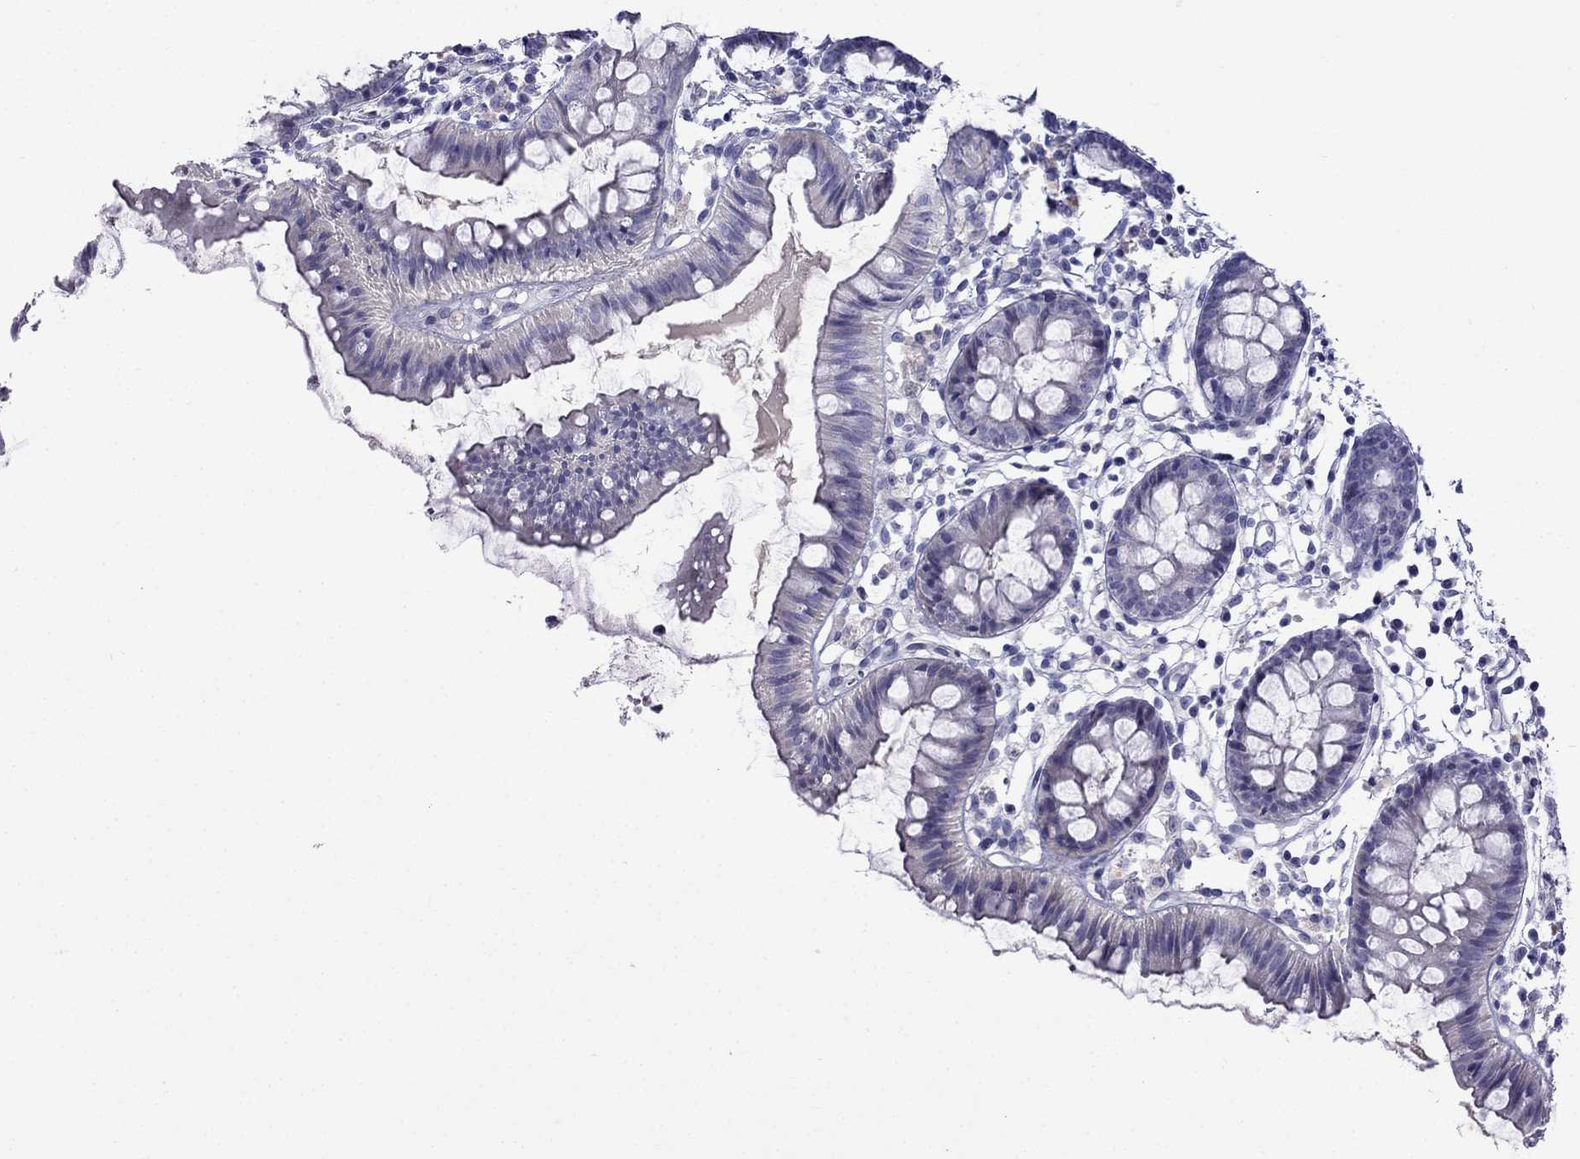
{"staining": {"intensity": "negative", "quantity": "none", "location": "none"}, "tissue": "colon", "cell_type": "Endothelial cells", "image_type": "normal", "snomed": [{"axis": "morphology", "description": "Normal tissue, NOS"}, {"axis": "topography", "description": "Colon"}], "caption": "The micrograph shows no staining of endothelial cells in unremarkable colon.", "gene": "PATE1", "patient": {"sex": "female", "age": 84}}